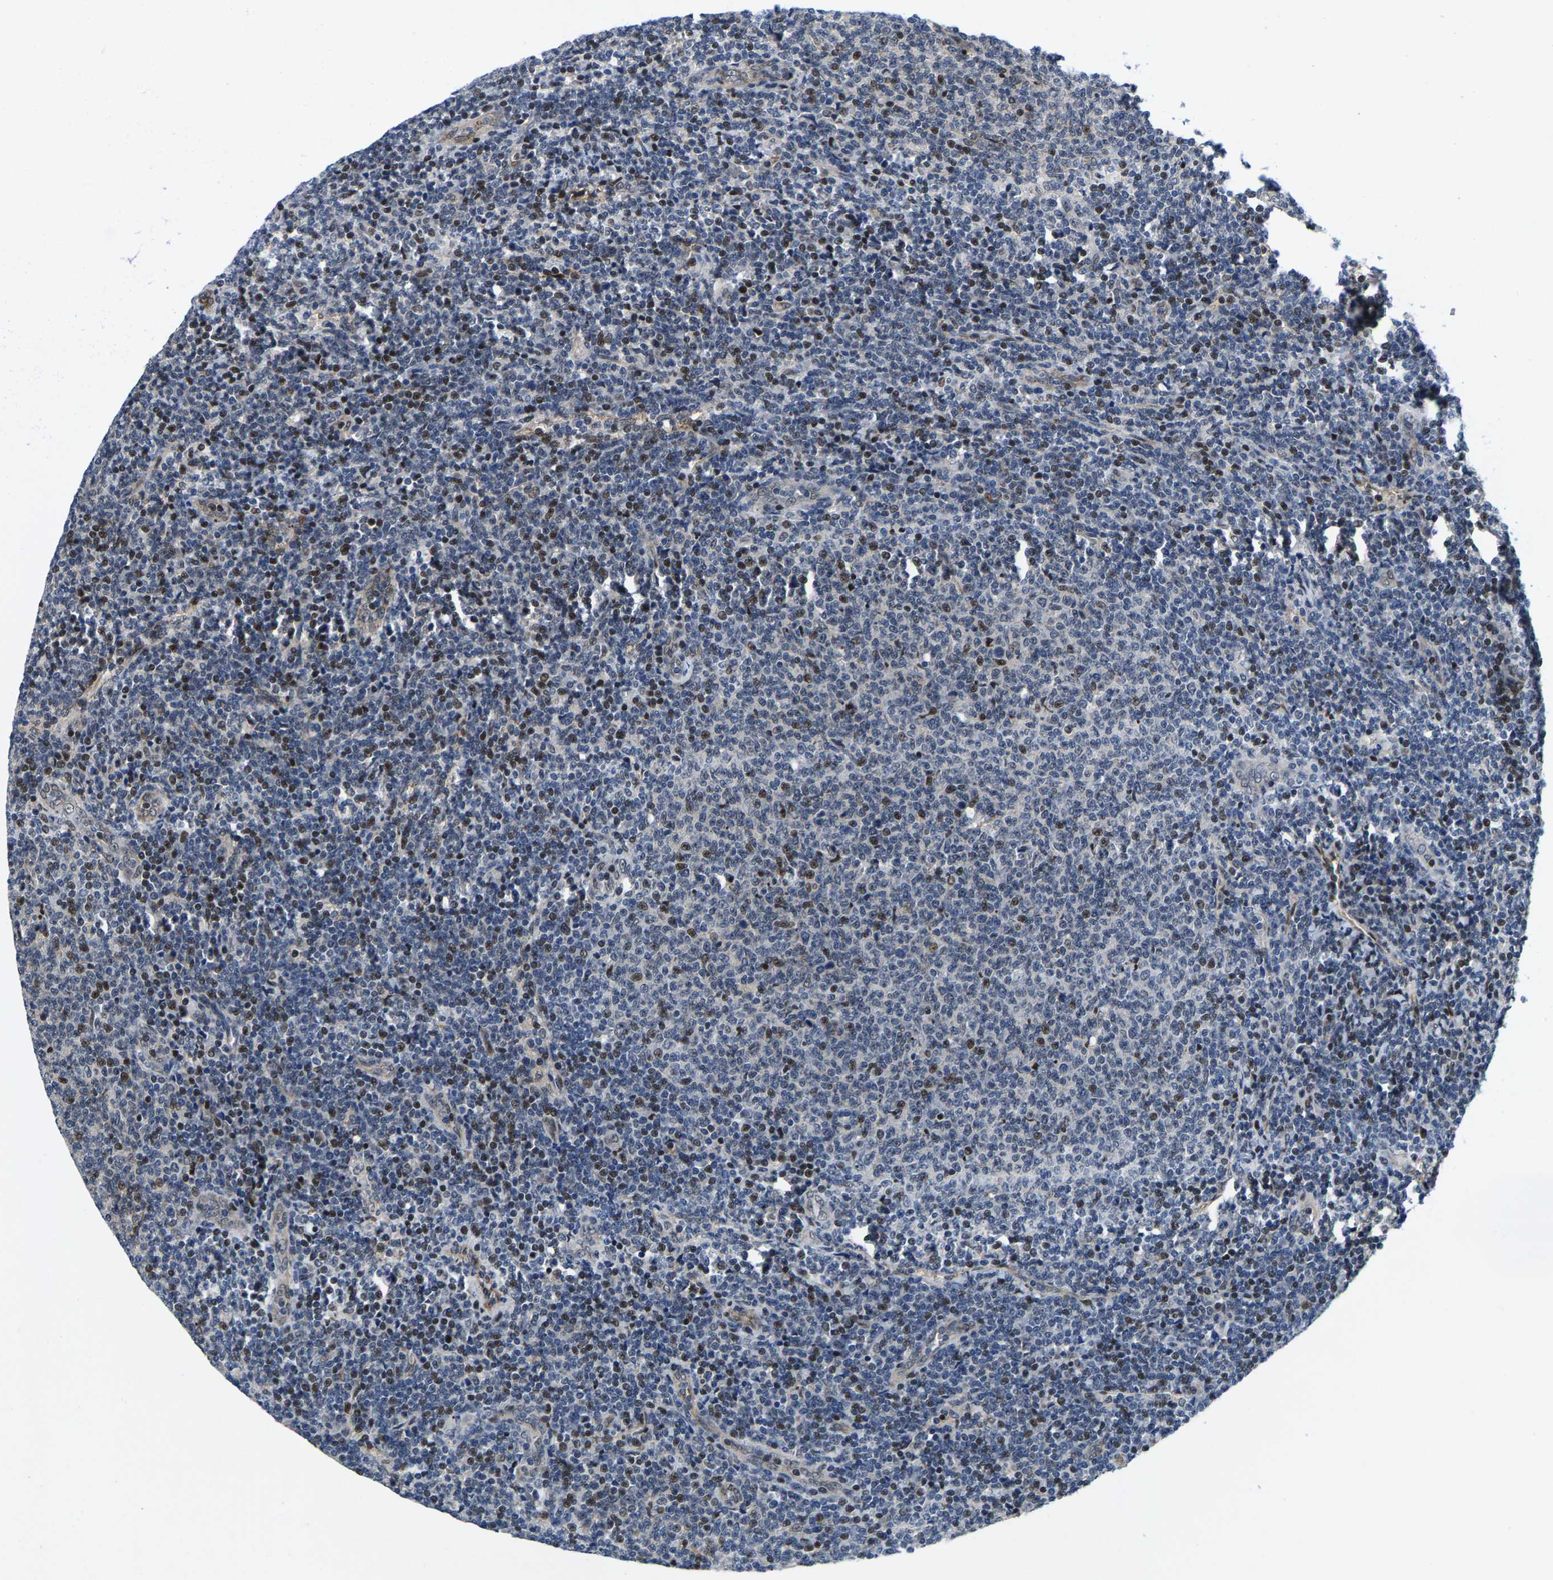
{"staining": {"intensity": "moderate", "quantity": "<25%", "location": "nuclear"}, "tissue": "lymphoma", "cell_type": "Tumor cells", "image_type": "cancer", "snomed": [{"axis": "morphology", "description": "Malignant lymphoma, non-Hodgkin's type, Low grade"}, {"axis": "topography", "description": "Lymph node"}], "caption": "IHC of human lymphoma displays low levels of moderate nuclear staining in about <25% of tumor cells.", "gene": "GTPBP10", "patient": {"sex": "male", "age": 66}}